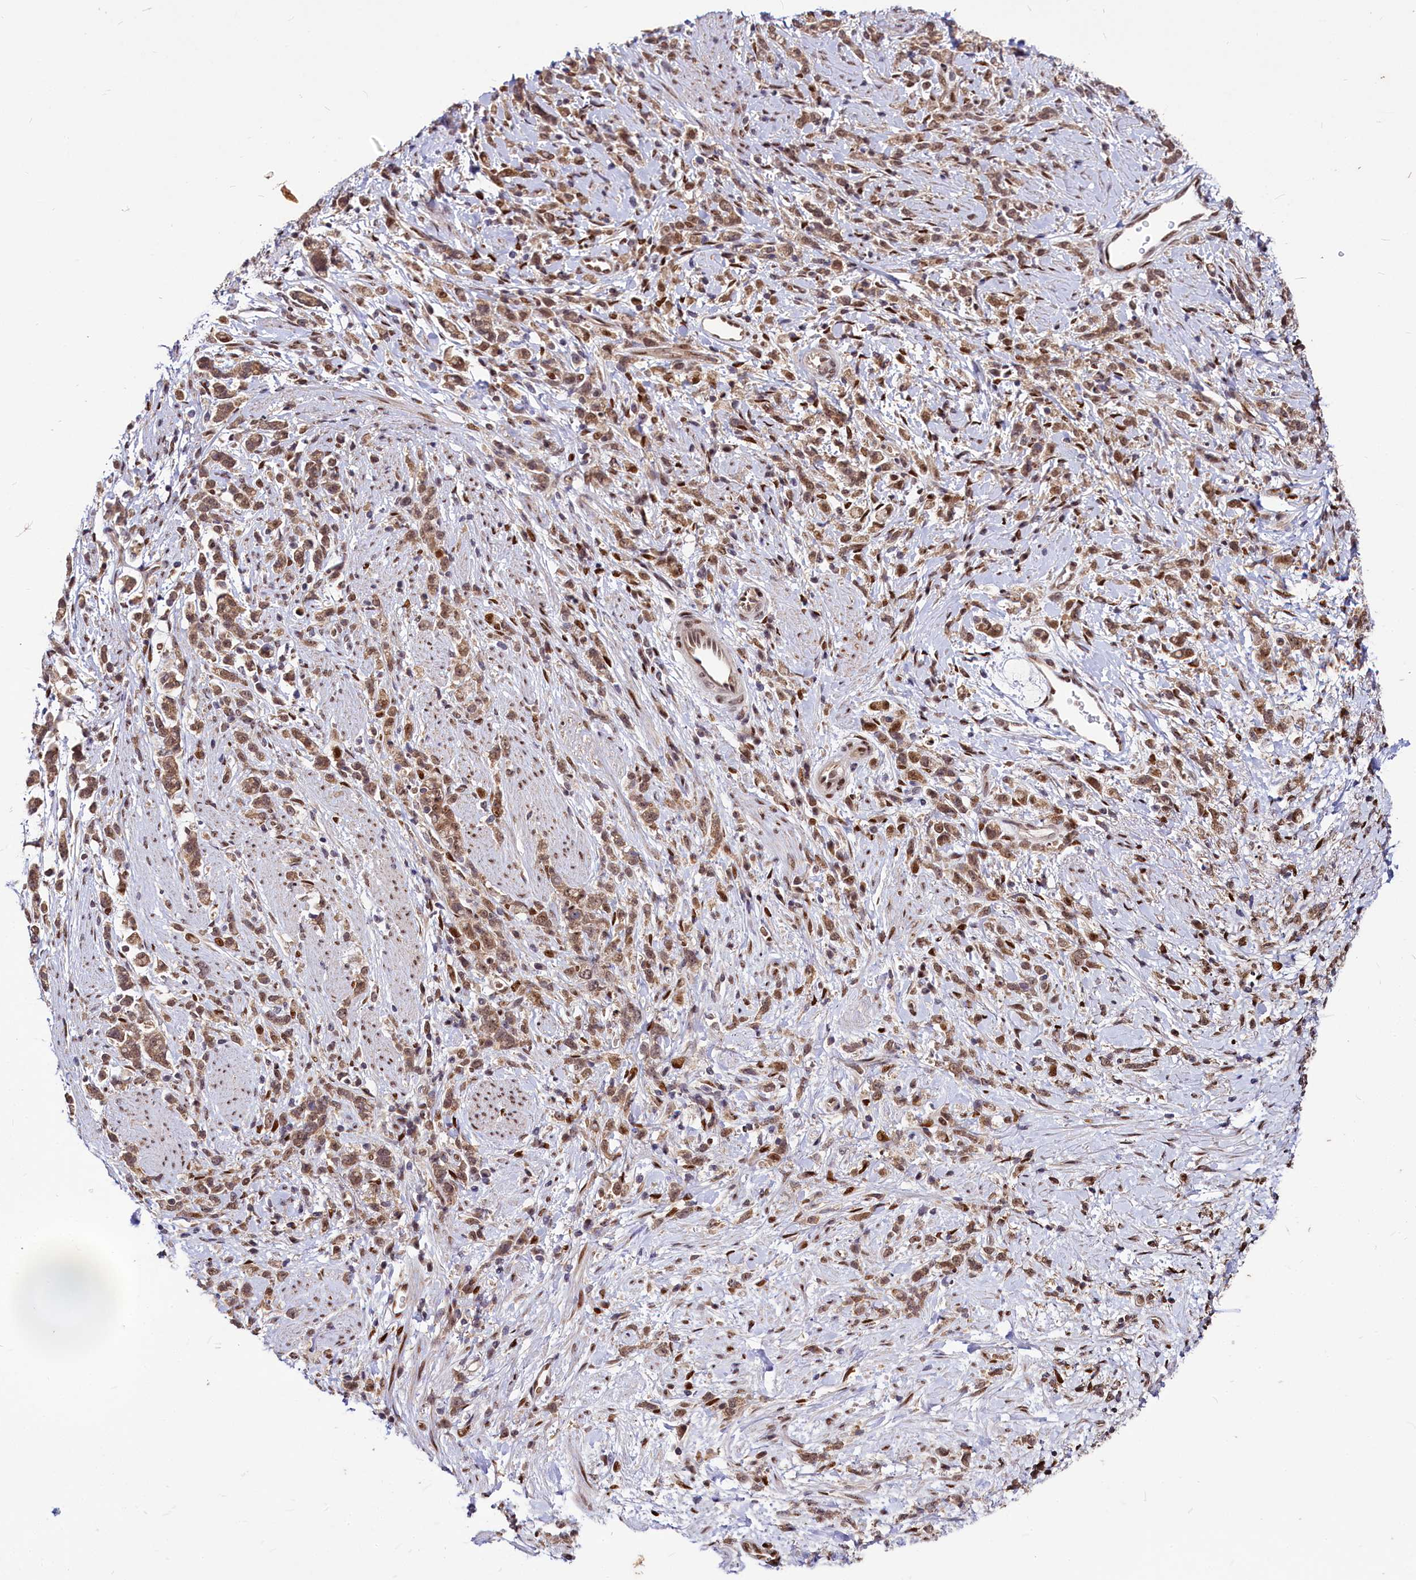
{"staining": {"intensity": "moderate", "quantity": ">75%", "location": "cytoplasmic/membranous,nuclear"}, "tissue": "stomach cancer", "cell_type": "Tumor cells", "image_type": "cancer", "snomed": [{"axis": "morphology", "description": "Adenocarcinoma, NOS"}, {"axis": "topography", "description": "Stomach"}], "caption": "A brown stain labels moderate cytoplasmic/membranous and nuclear staining of a protein in human stomach cancer (adenocarcinoma) tumor cells.", "gene": "MAML2", "patient": {"sex": "female", "age": 60}}